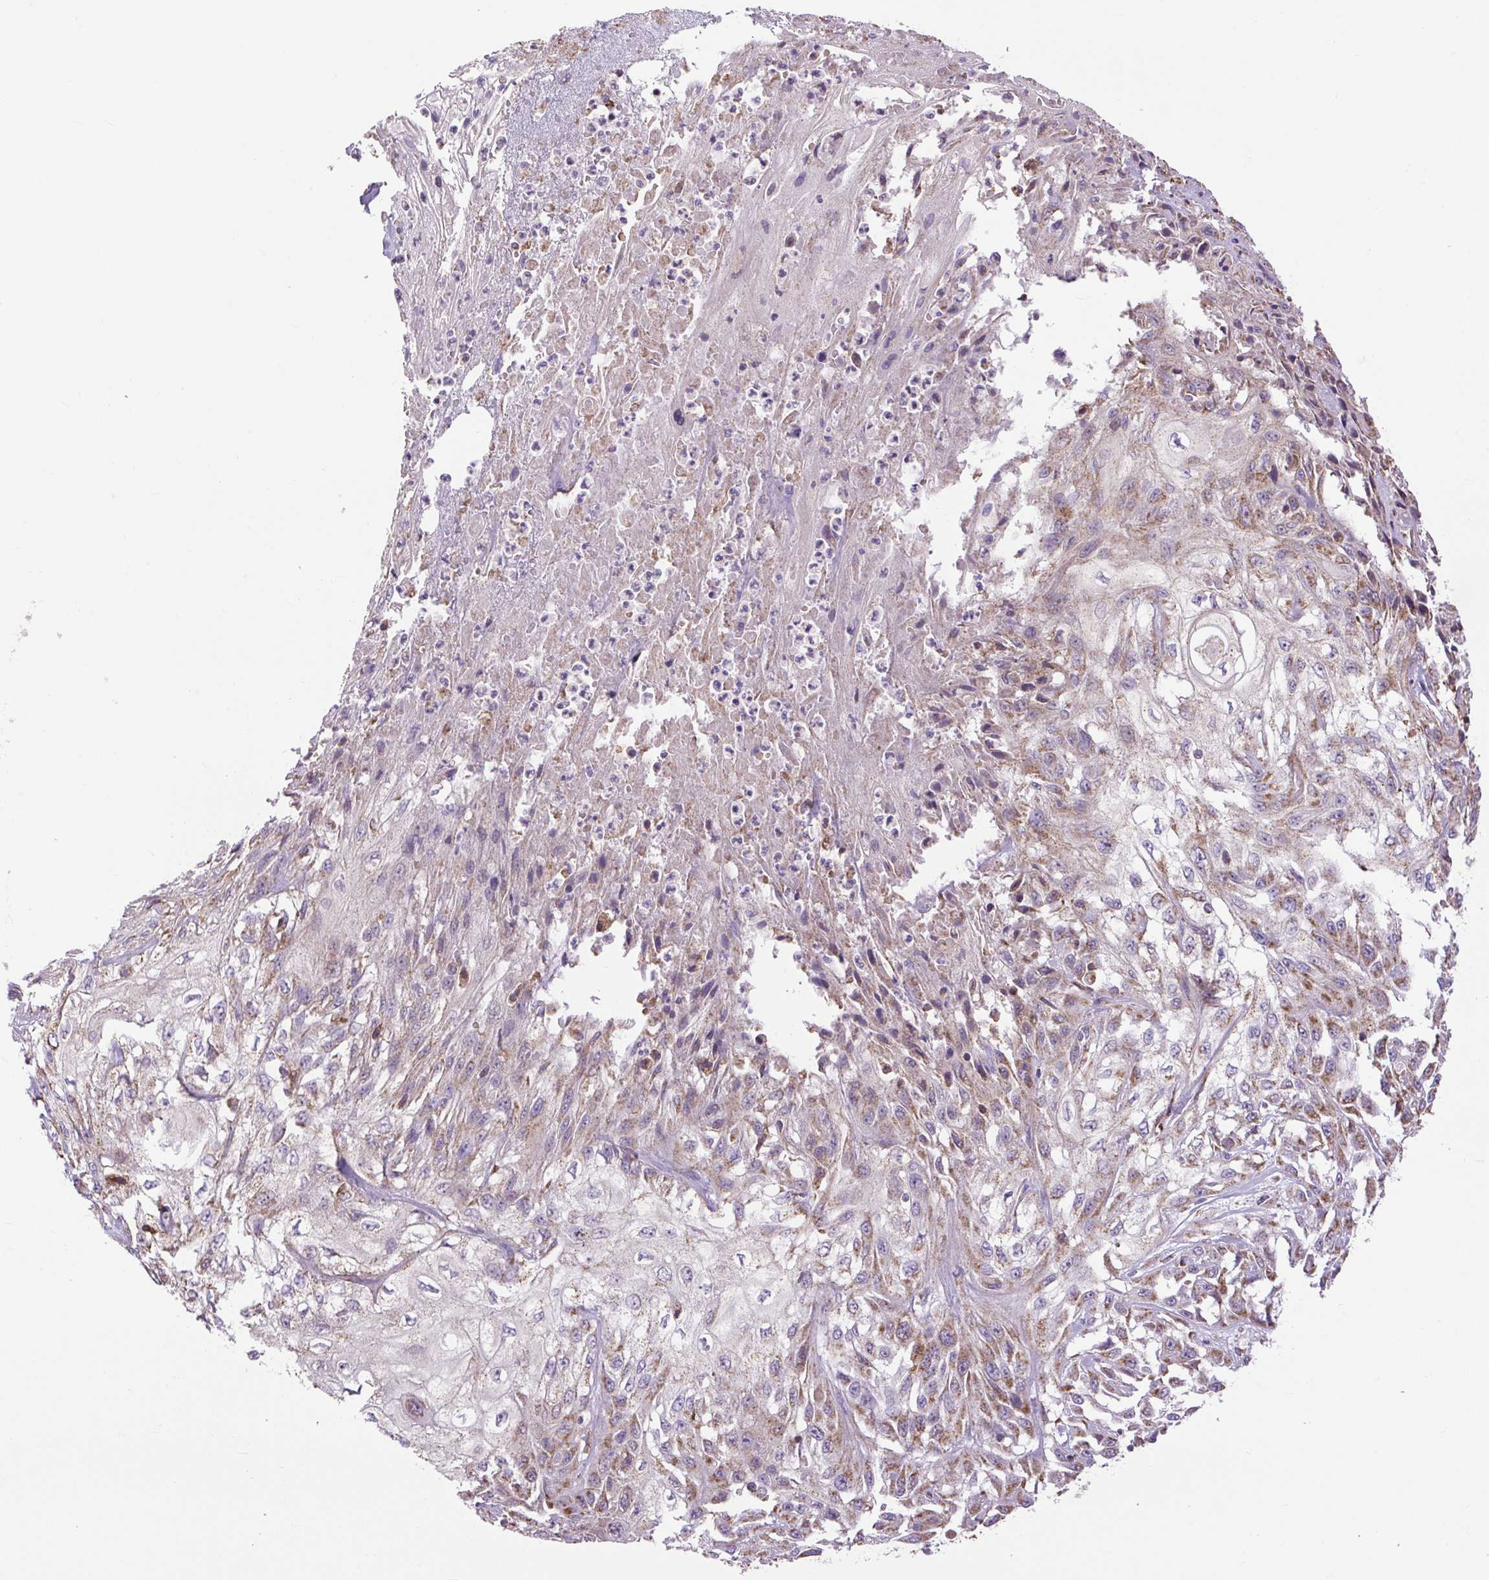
{"staining": {"intensity": "moderate", "quantity": "25%-75%", "location": "cytoplasmic/membranous"}, "tissue": "skin cancer", "cell_type": "Tumor cells", "image_type": "cancer", "snomed": [{"axis": "morphology", "description": "Squamous cell carcinoma, NOS"}, {"axis": "morphology", "description": "Squamous cell carcinoma, metastatic, NOS"}, {"axis": "topography", "description": "Skin"}, {"axis": "topography", "description": "Lymph node"}], "caption": "The photomicrograph shows staining of skin metastatic squamous cell carcinoma, revealing moderate cytoplasmic/membranous protein expression (brown color) within tumor cells.", "gene": "PLCG1", "patient": {"sex": "male", "age": 75}}